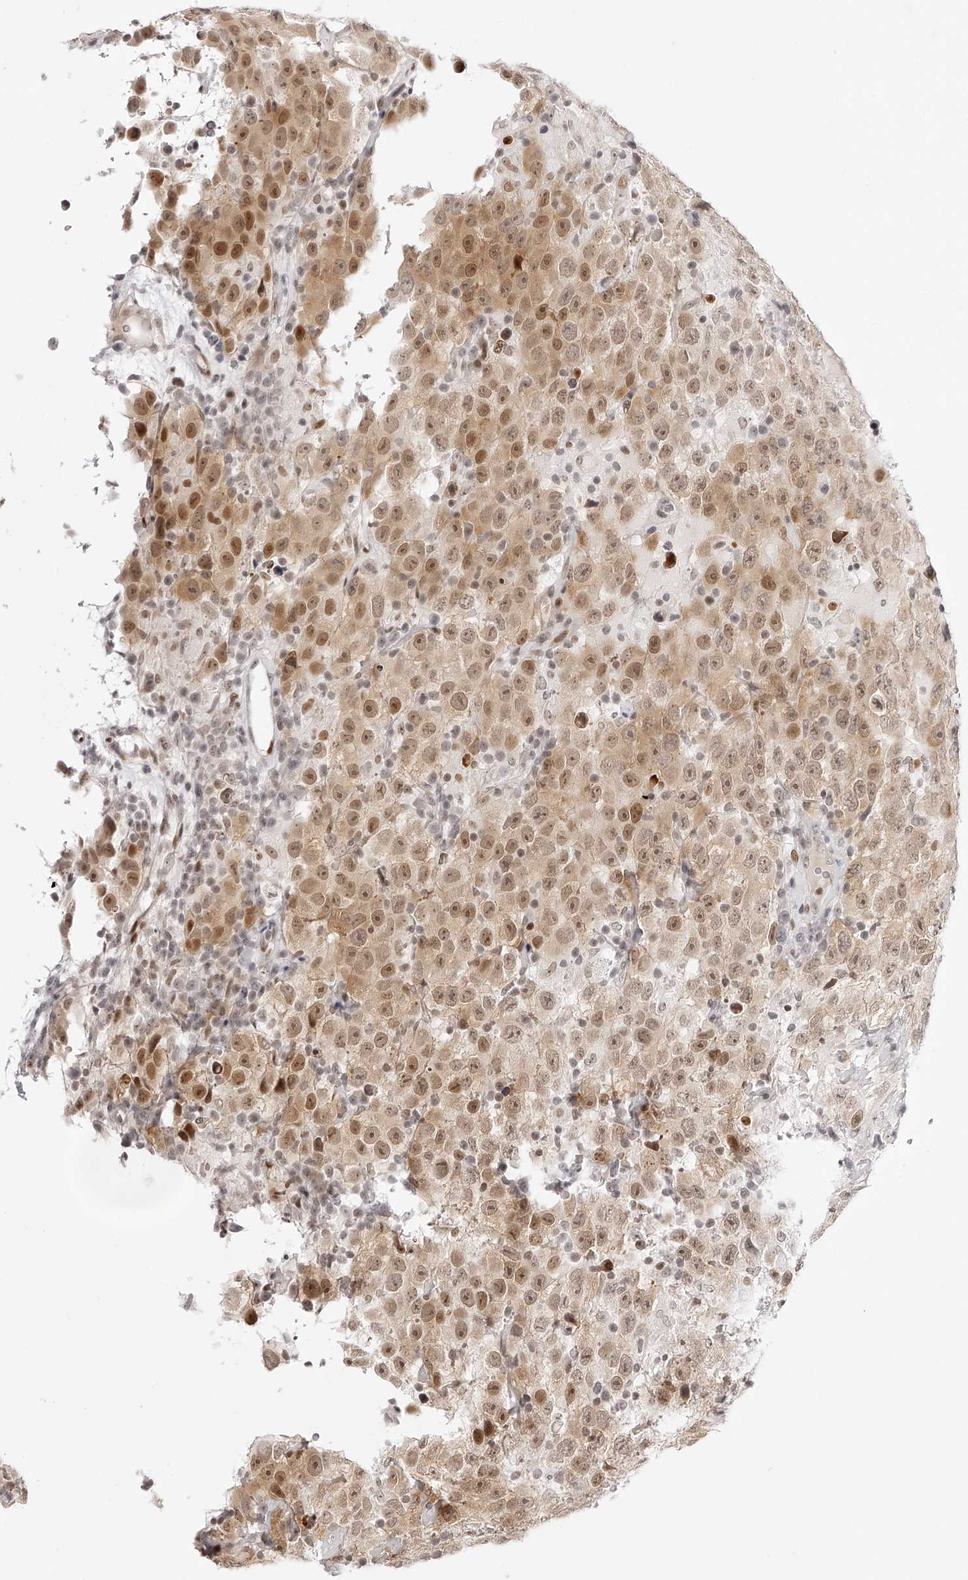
{"staining": {"intensity": "moderate", "quantity": "<25%", "location": "nuclear"}, "tissue": "testis cancer", "cell_type": "Tumor cells", "image_type": "cancer", "snomed": [{"axis": "morphology", "description": "Seminoma, NOS"}, {"axis": "topography", "description": "Testis"}], "caption": "Protein staining shows moderate nuclear expression in approximately <25% of tumor cells in seminoma (testis).", "gene": "PLEKHG1", "patient": {"sex": "male", "age": 41}}